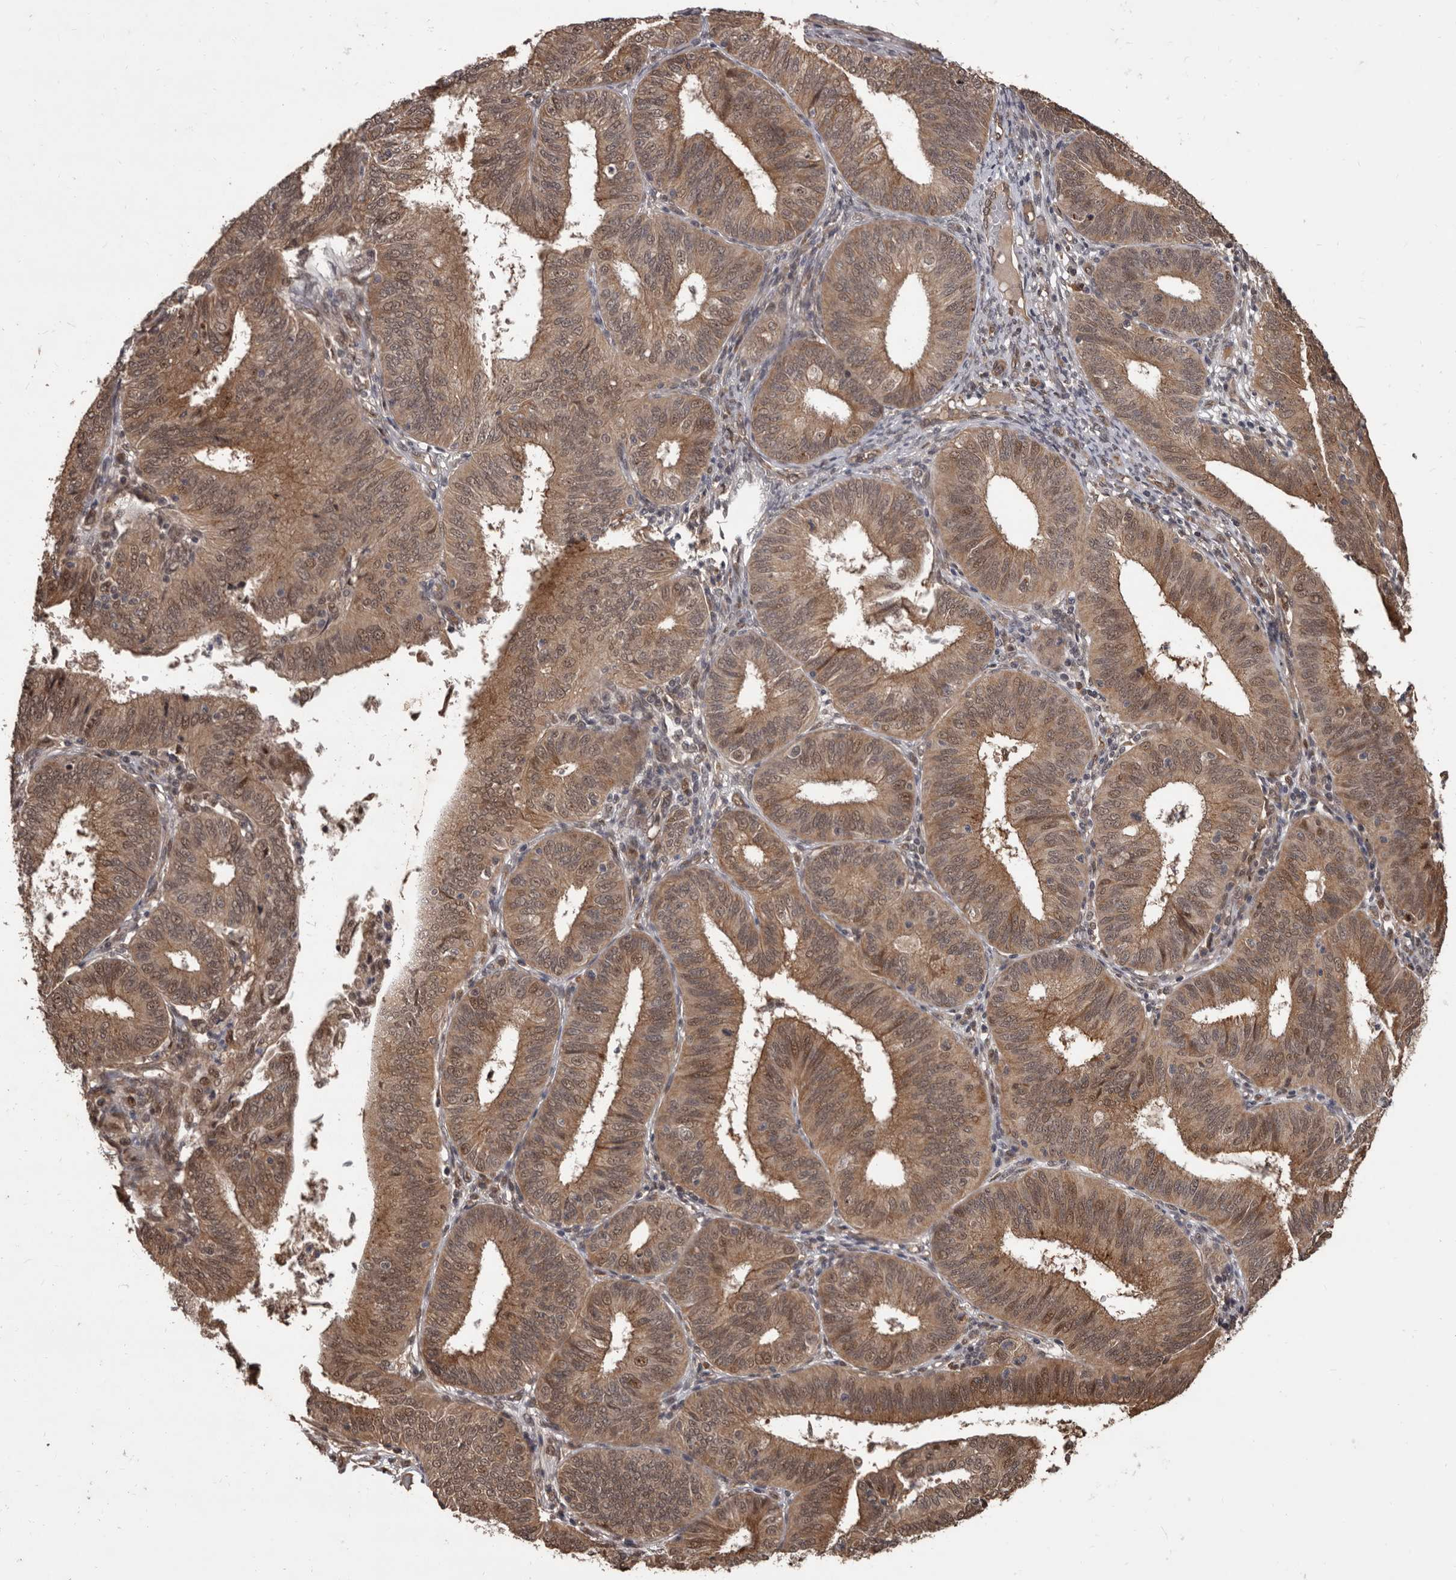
{"staining": {"intensity": "moderate", "quantity": ">75%", "location": "cytoplasmic/membranous,nuclear"}, "tissue": "endometrial cancer", "cell_type": "Tumor cells", "image_type": "cancer", "snomed": [{"axis": "morphology", "description": "Adenocarcinoma, NOS"}, {"axis": "topography", "description": "Endometrium"}], "caption": "Immunohistochemical staining of human endometrial cancer (adenocarcinoma) exhibits moderate cytoplasmic/membranous and nuclear protein positivity in about >75% of tumor cells.", "gene": "AHR", "patient": {"sex": "female", "age": 51}}